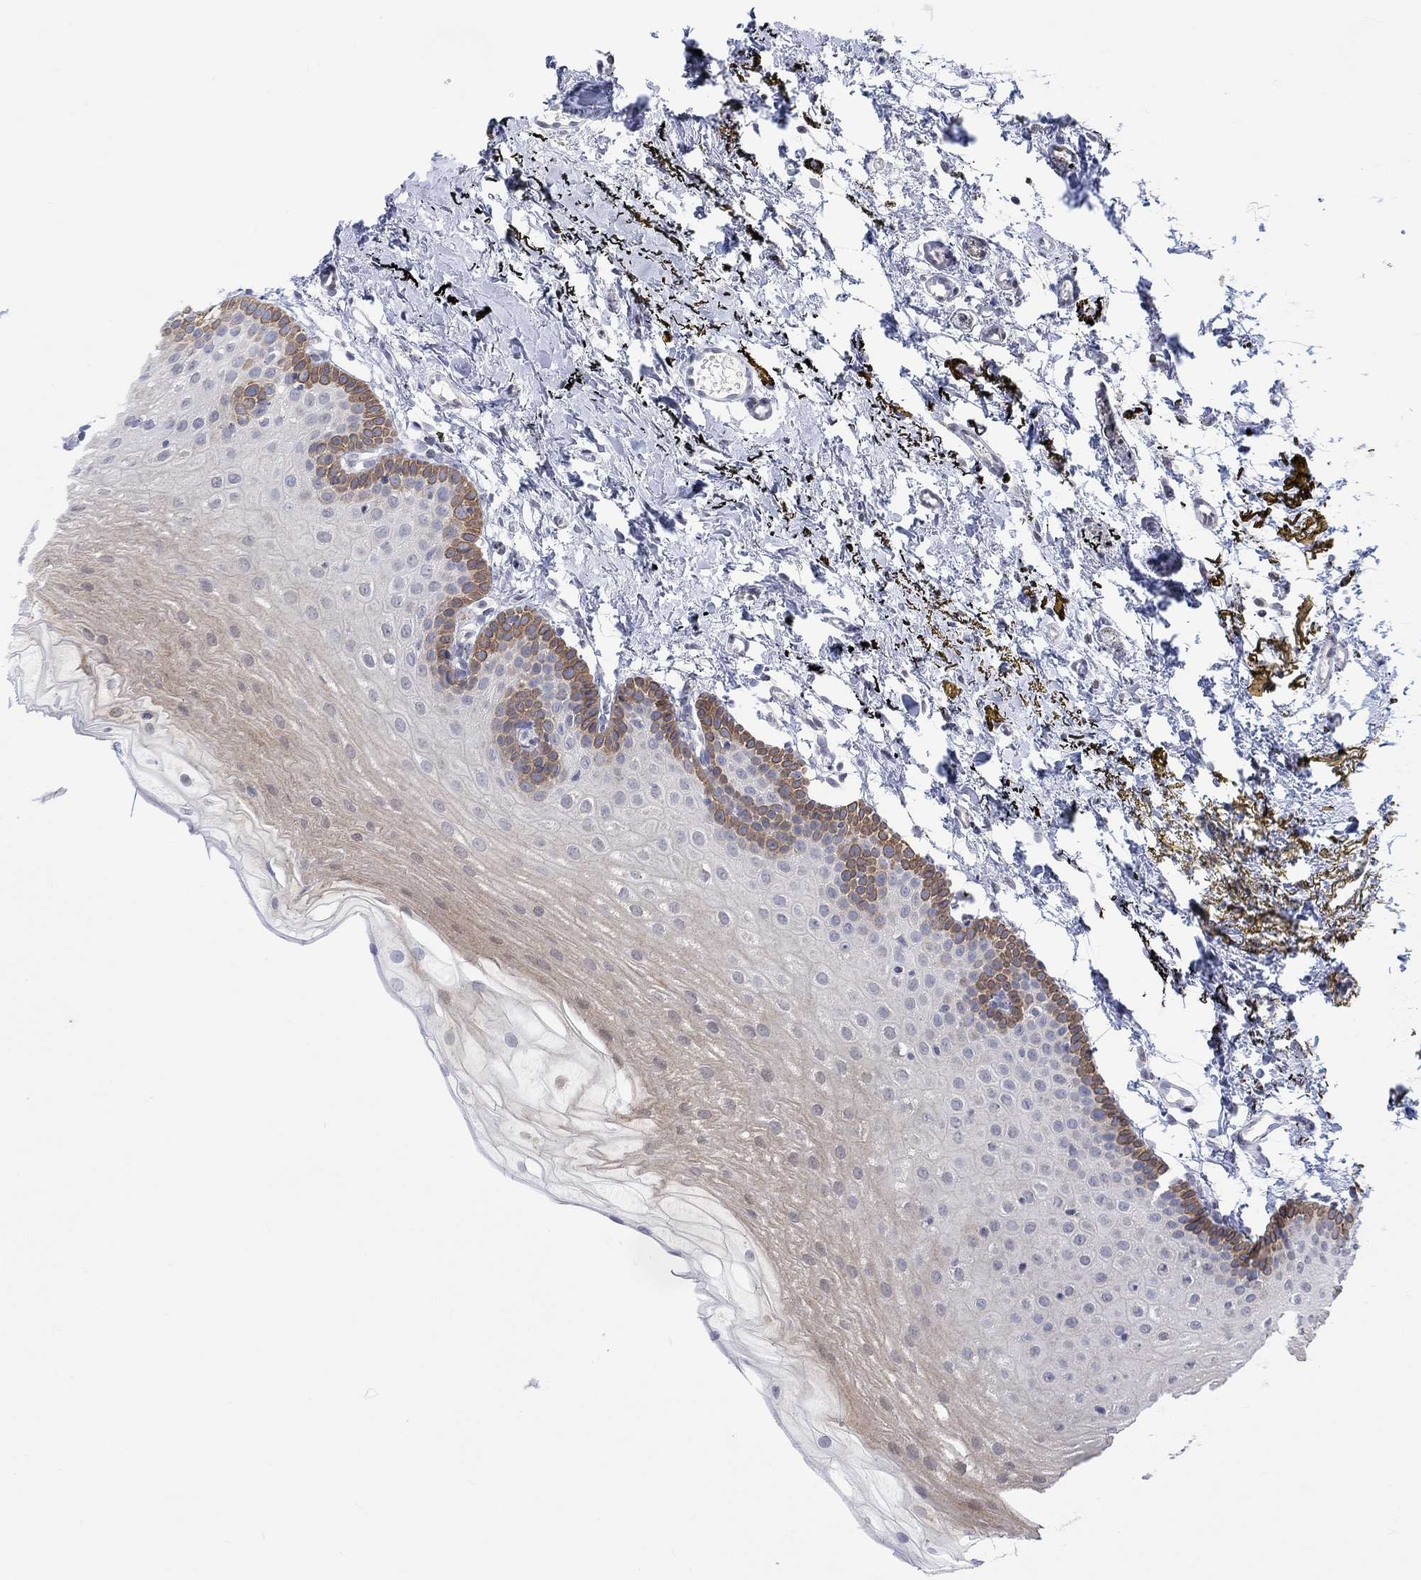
{"staining": {"intensity": "strong", "quantity": "<25%", "location": "cytoplasmic/membranous"}, "tissue": "oral mucosa", "cell_type": "Squamous epithelial cells", "image_type": "normal", "snomed": [{"axis": "morphology", "description": "Normal tissue, NOS"}, {"axis": "topography", "description": "Oral tissue"}], "caption": "Immunohistochemistry image of benign human oral mucosa stained for a protein (brown), which shows medium levels of strong cytoplasmic/membranous positivity in about <25% of squamous epithelial cells.", "gene": "DCX", "patient": {"sex": "female", "age": 57}}